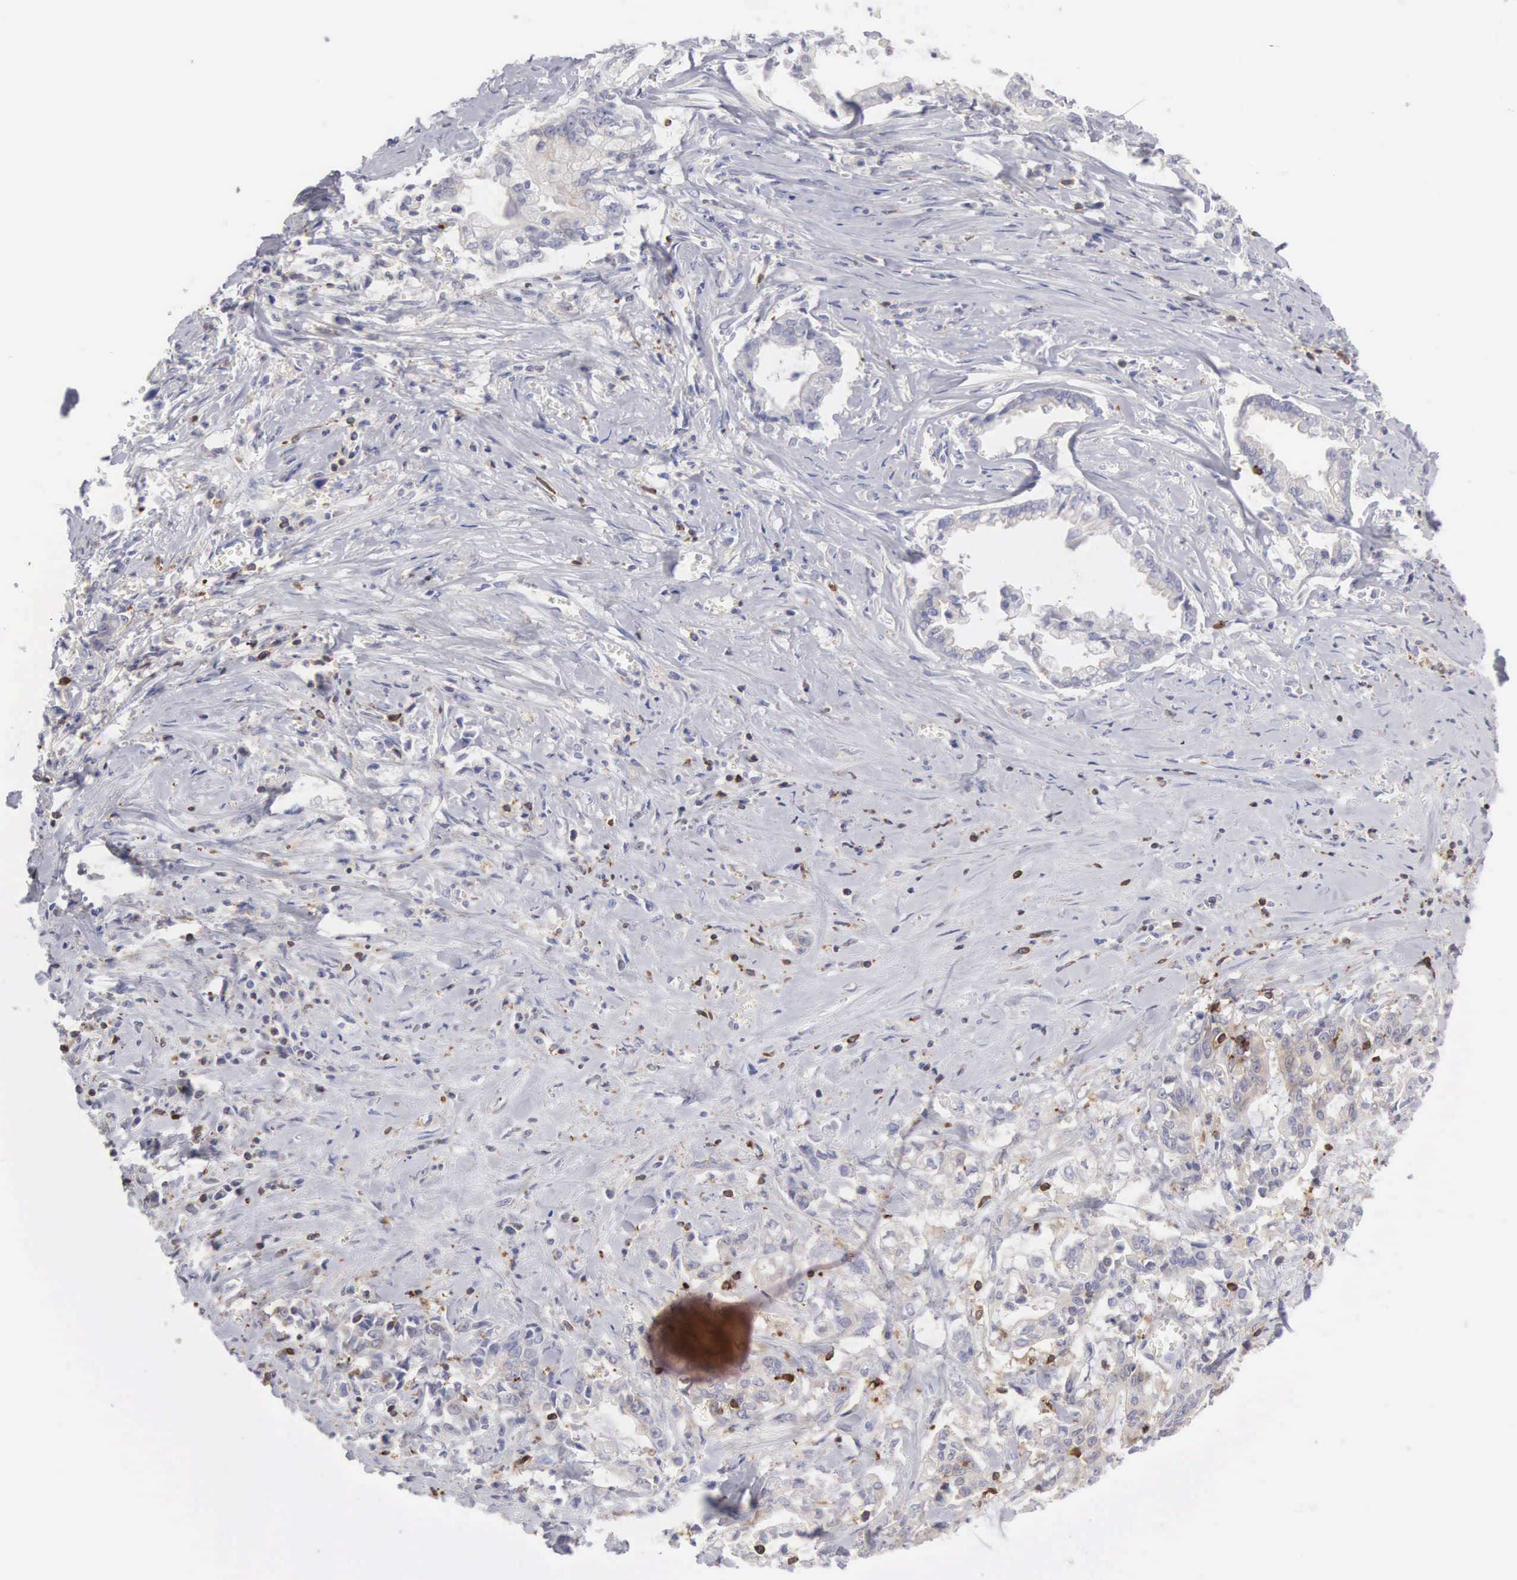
{"staining": {"intensity": "weak", "quantity": "25%-75%", "location": "cytoplasmic/membranous"}, "tissue": "liver cancer", "cell_type": "Tumor cells", "image_type": "cancer", "snomed": [{"axis": "morphology", "description": "Cholangiocarcinoma"}, {"axis": "topography", "description": "Liver"}], "caption": "DAB immunohistochemical staining of cholangiocarcinoma (liver) demonstrates weak cytoplasmic/membranous protein staining in about 25%-75% of tumor cells.", "gene": "SH3BP1", "patient": {"sex": "male", "age": 57}}